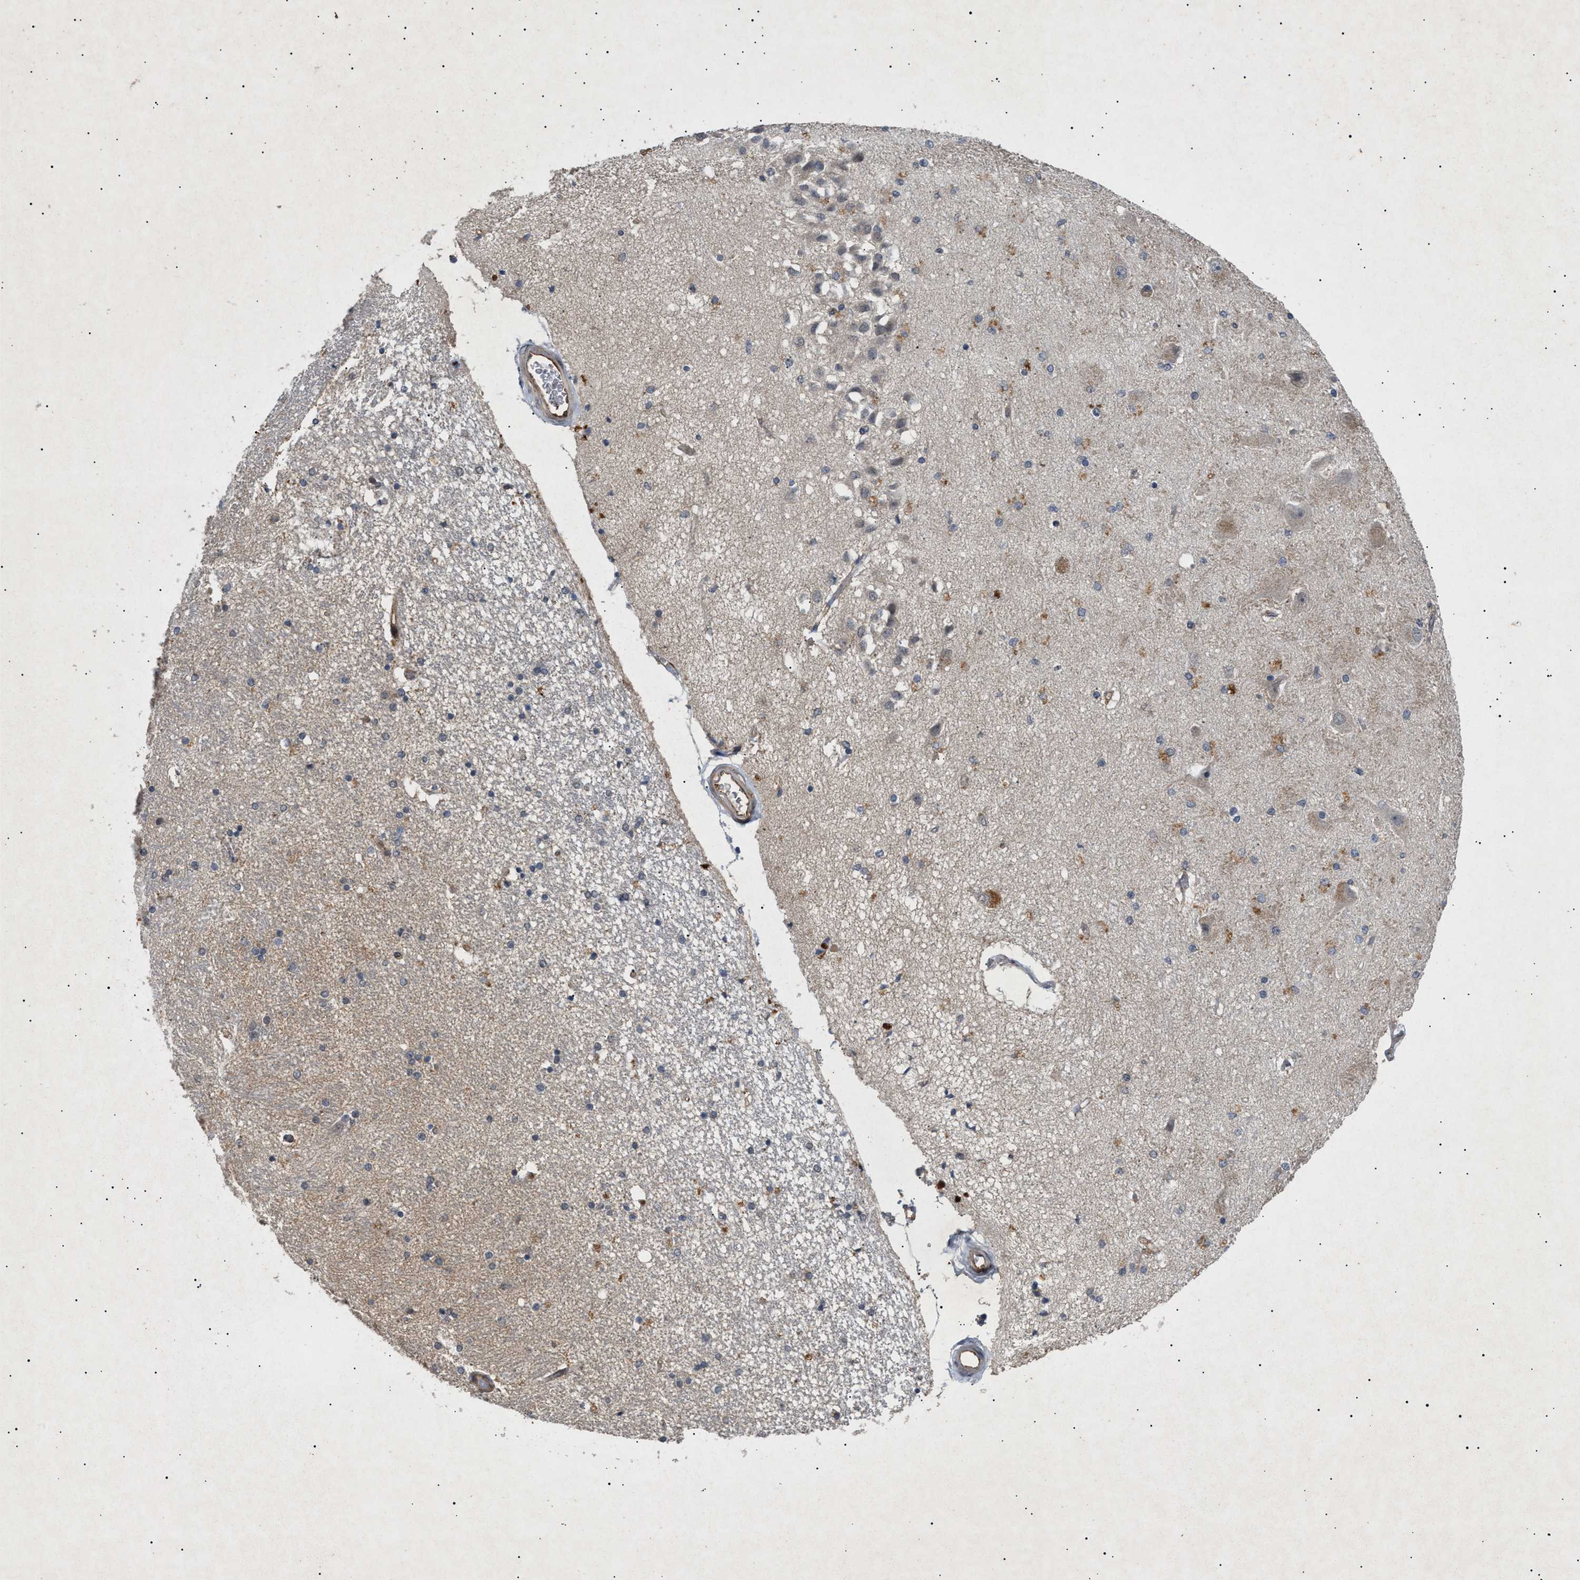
{"staining": {"intensity": "moderate", "quantity": "<25%", "location": "cytoplasmic/membranous"}, "tissue": "hippocampus", "cell_type": "Glial cells", "image_type": "normal", "snomed": [{"axis": "morphology", "description": "Normal tissue, NOS"}, {"axis": "topography", "description": "Hippocampus"}], "caption": "Immunohistochemistry of benign hippocampus shows low levels of moderate cytoplasmic/membranous staining in approximately <25% of glial cells. (Stains: DAB (3,3'-diaminobenzidine) in brown, nuclei in blue, Microscopy: brightfield microscopy at high magnification).", "gene": "SIRT5", "patient": {"sex": "female", "age": 54}}